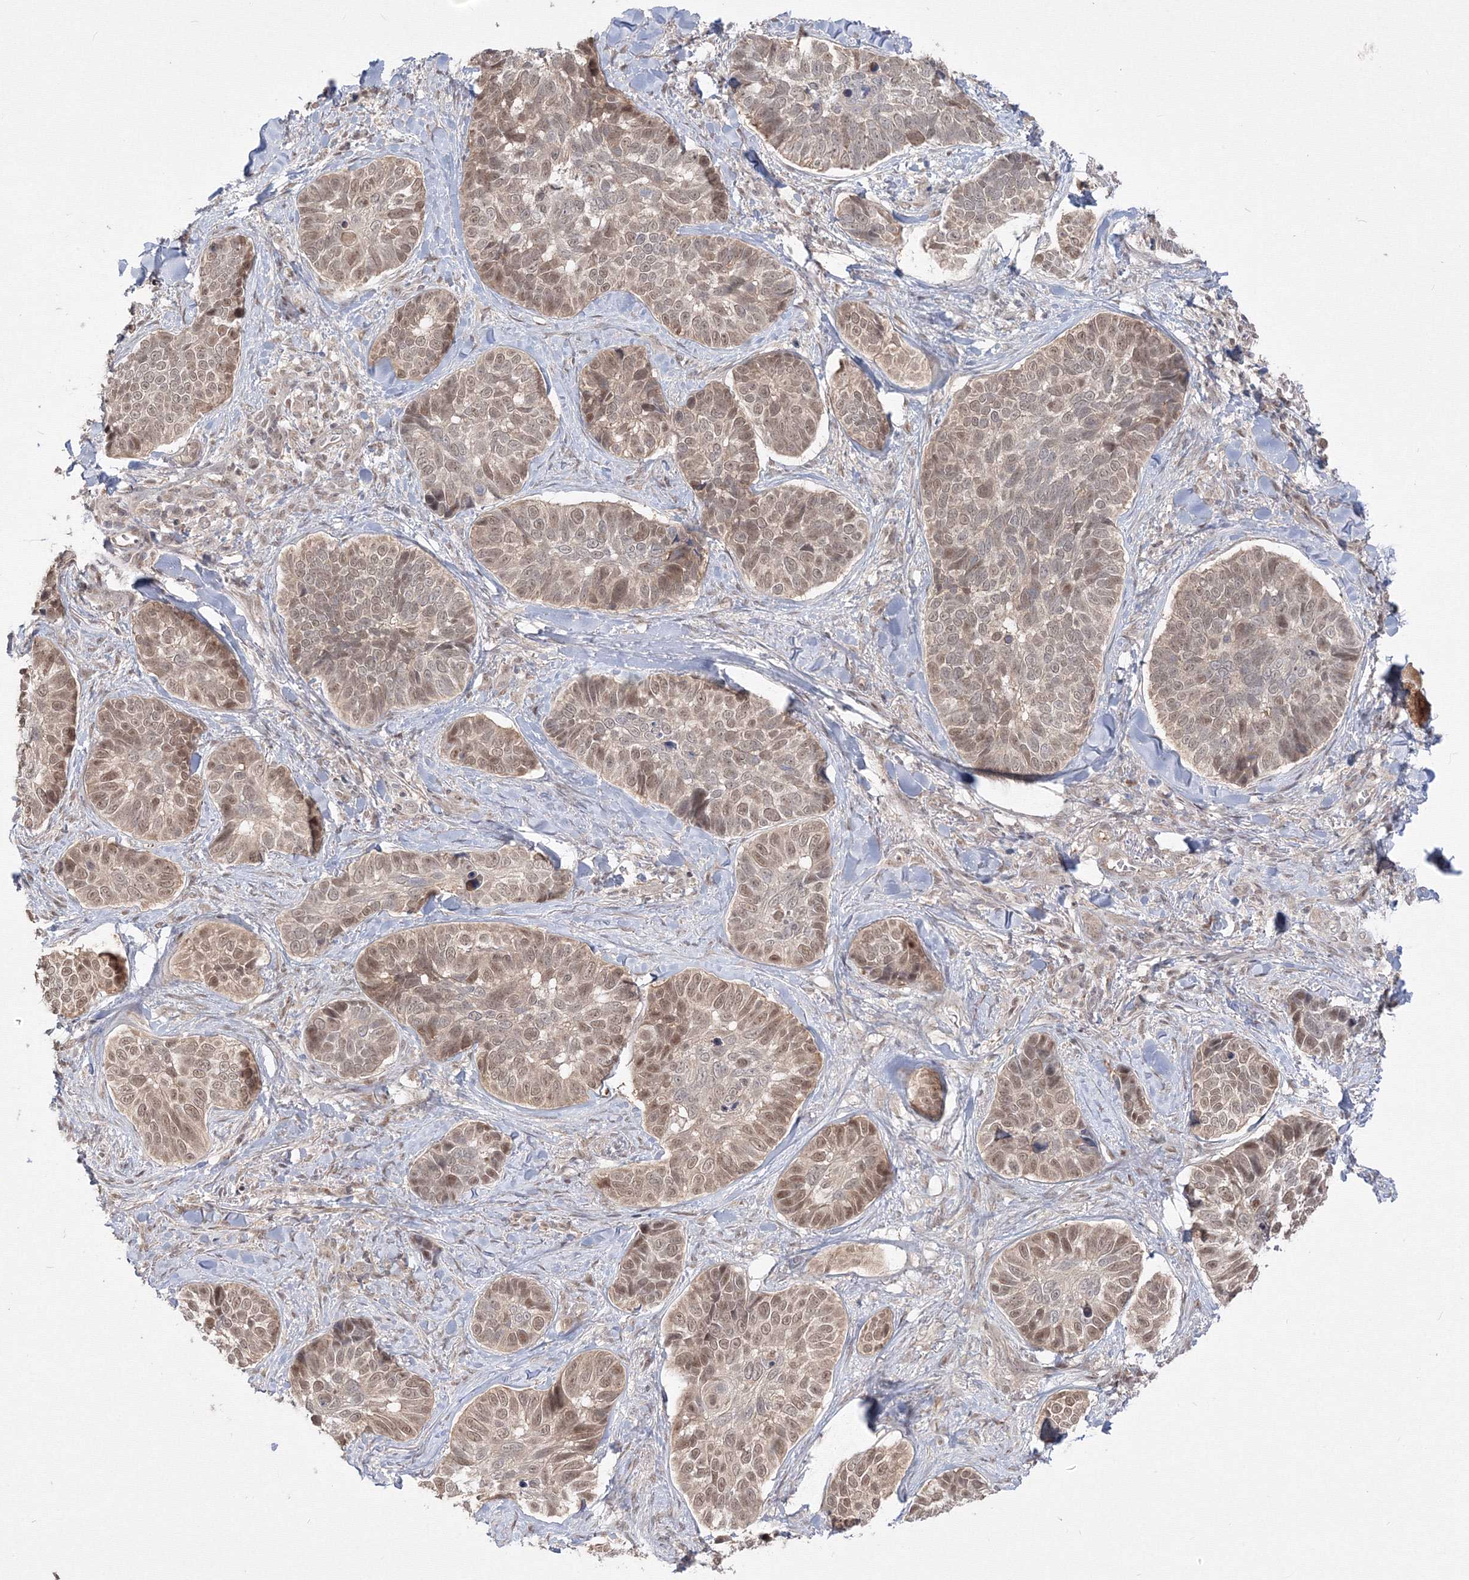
{"staining": {"intensity": "moderate", "quantity": ">75%", "location": "nuclear"}, "tissue": "skin cancer", "cell_type": "Tumor cells", "image_type": "cancer", "snomed": [{"axis": "morphology", "description": "Basal cell carcinoma"}, {"axis": "topography", "description": "Skin"}], "caption": "Immunohistochemical staining of skin cancer (basal cell carcinoma) reveals medium levels of moderate nuclear positivity in about >75% of tumor cells. (Brightfield microscopy of DAB IHC at high magnification).", "gene": "COPS4", "patient": {"sex": "male", "age": 62}}